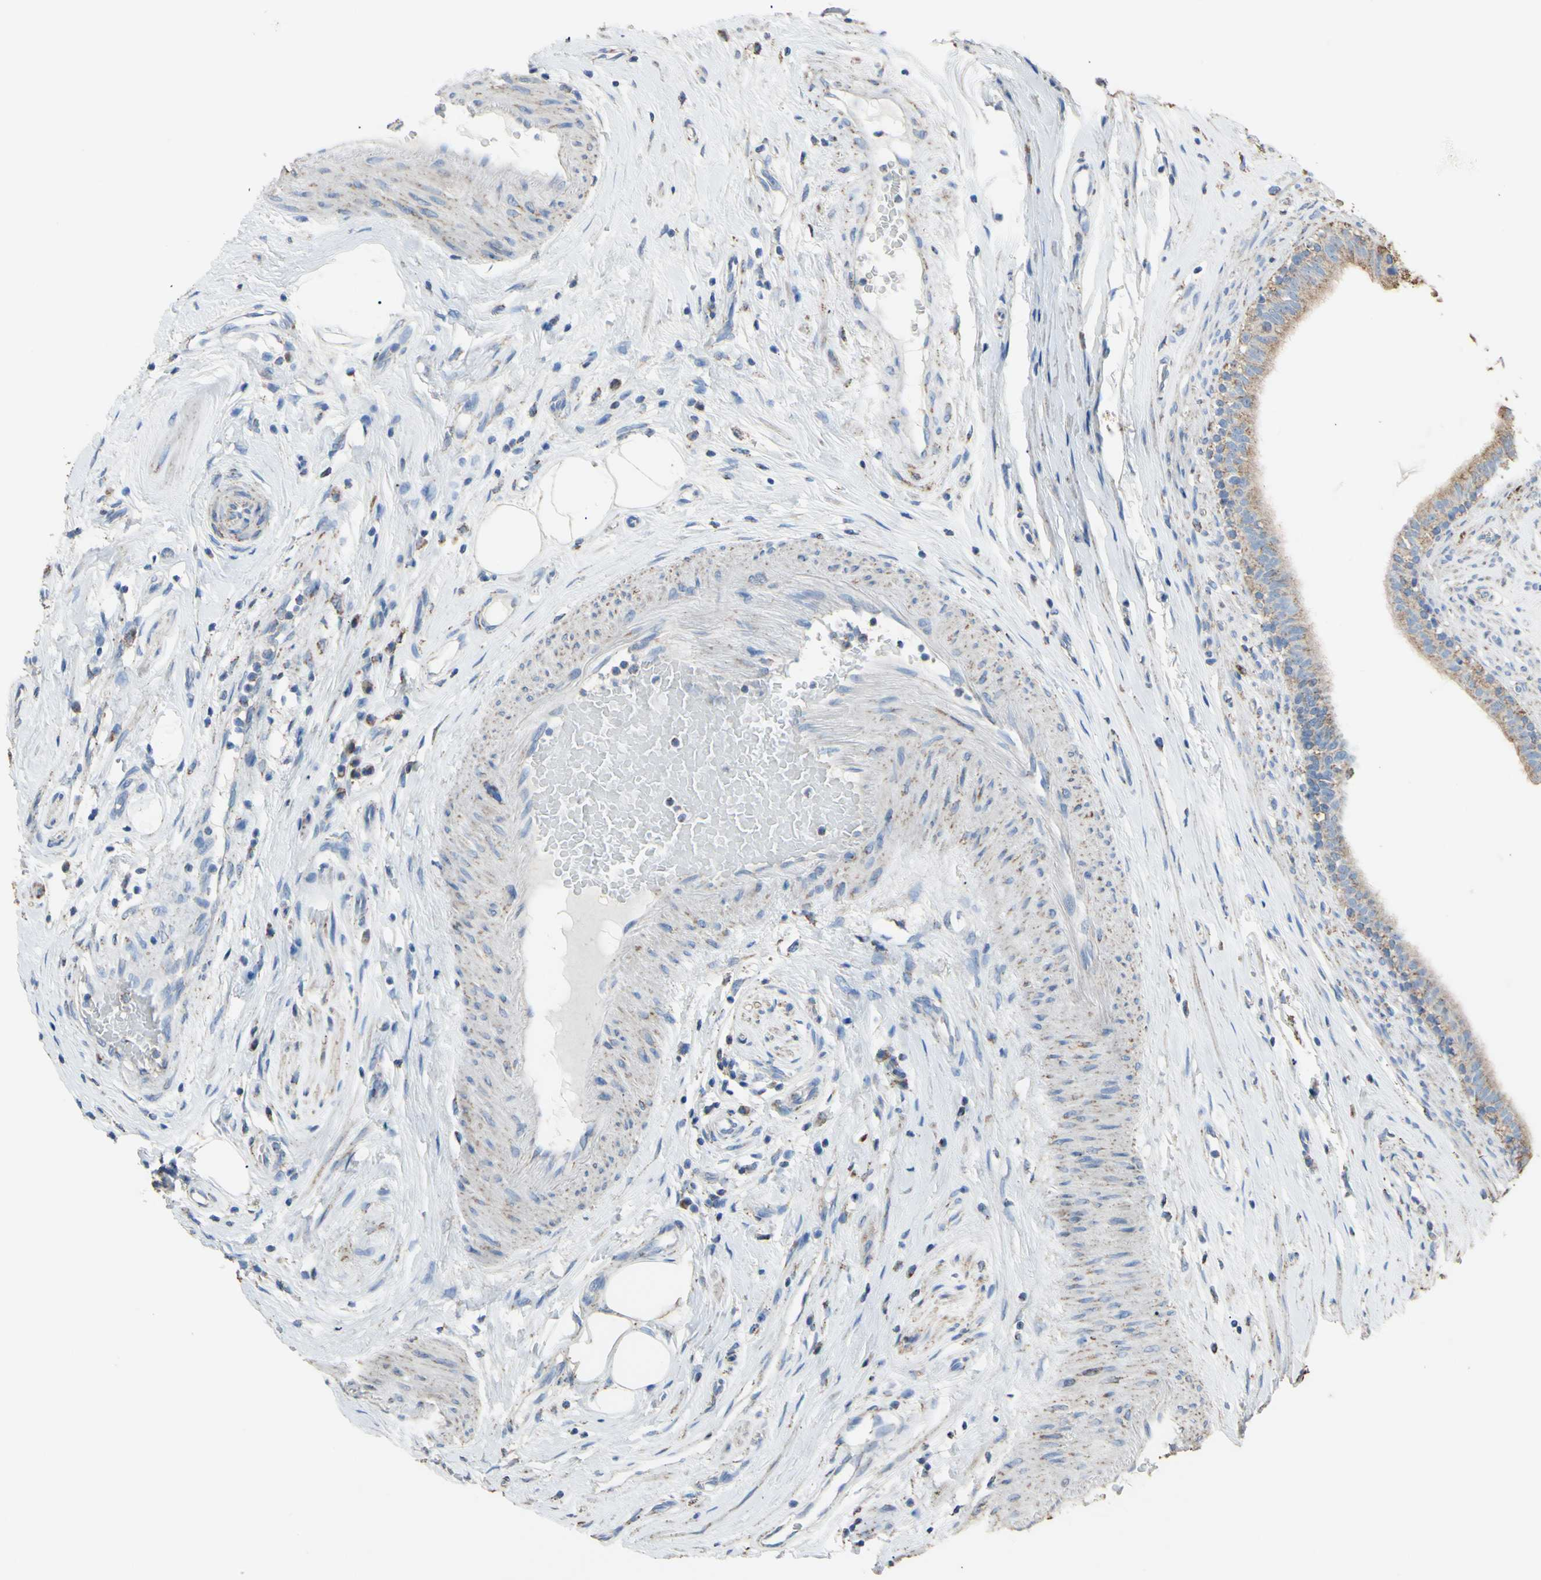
{"staining": {"intensity": "moderate", "quantity": ">75%", "location": "cytoplasmic/membranous"}, "tissue": "epididymis", "cell_type": "Glandular cells", "image_type": "normal", "snomed": [{"axis": "morphology", "description": "Normal tissue, NOS"}, {"axis": "morphology", "description": "Inflammation, NOS"}, {"axis": "topography", "description": "Epididymis"}], "caption": "Approximately >75% of glandular cells in unremarkable human epididymis demonstrate moderate cytoplasmic/membranous protein staining as visualized by brown immunohistochemical staining.", "gene": "CMKLR2", "patient": {"sex": "male", "age": 84}}